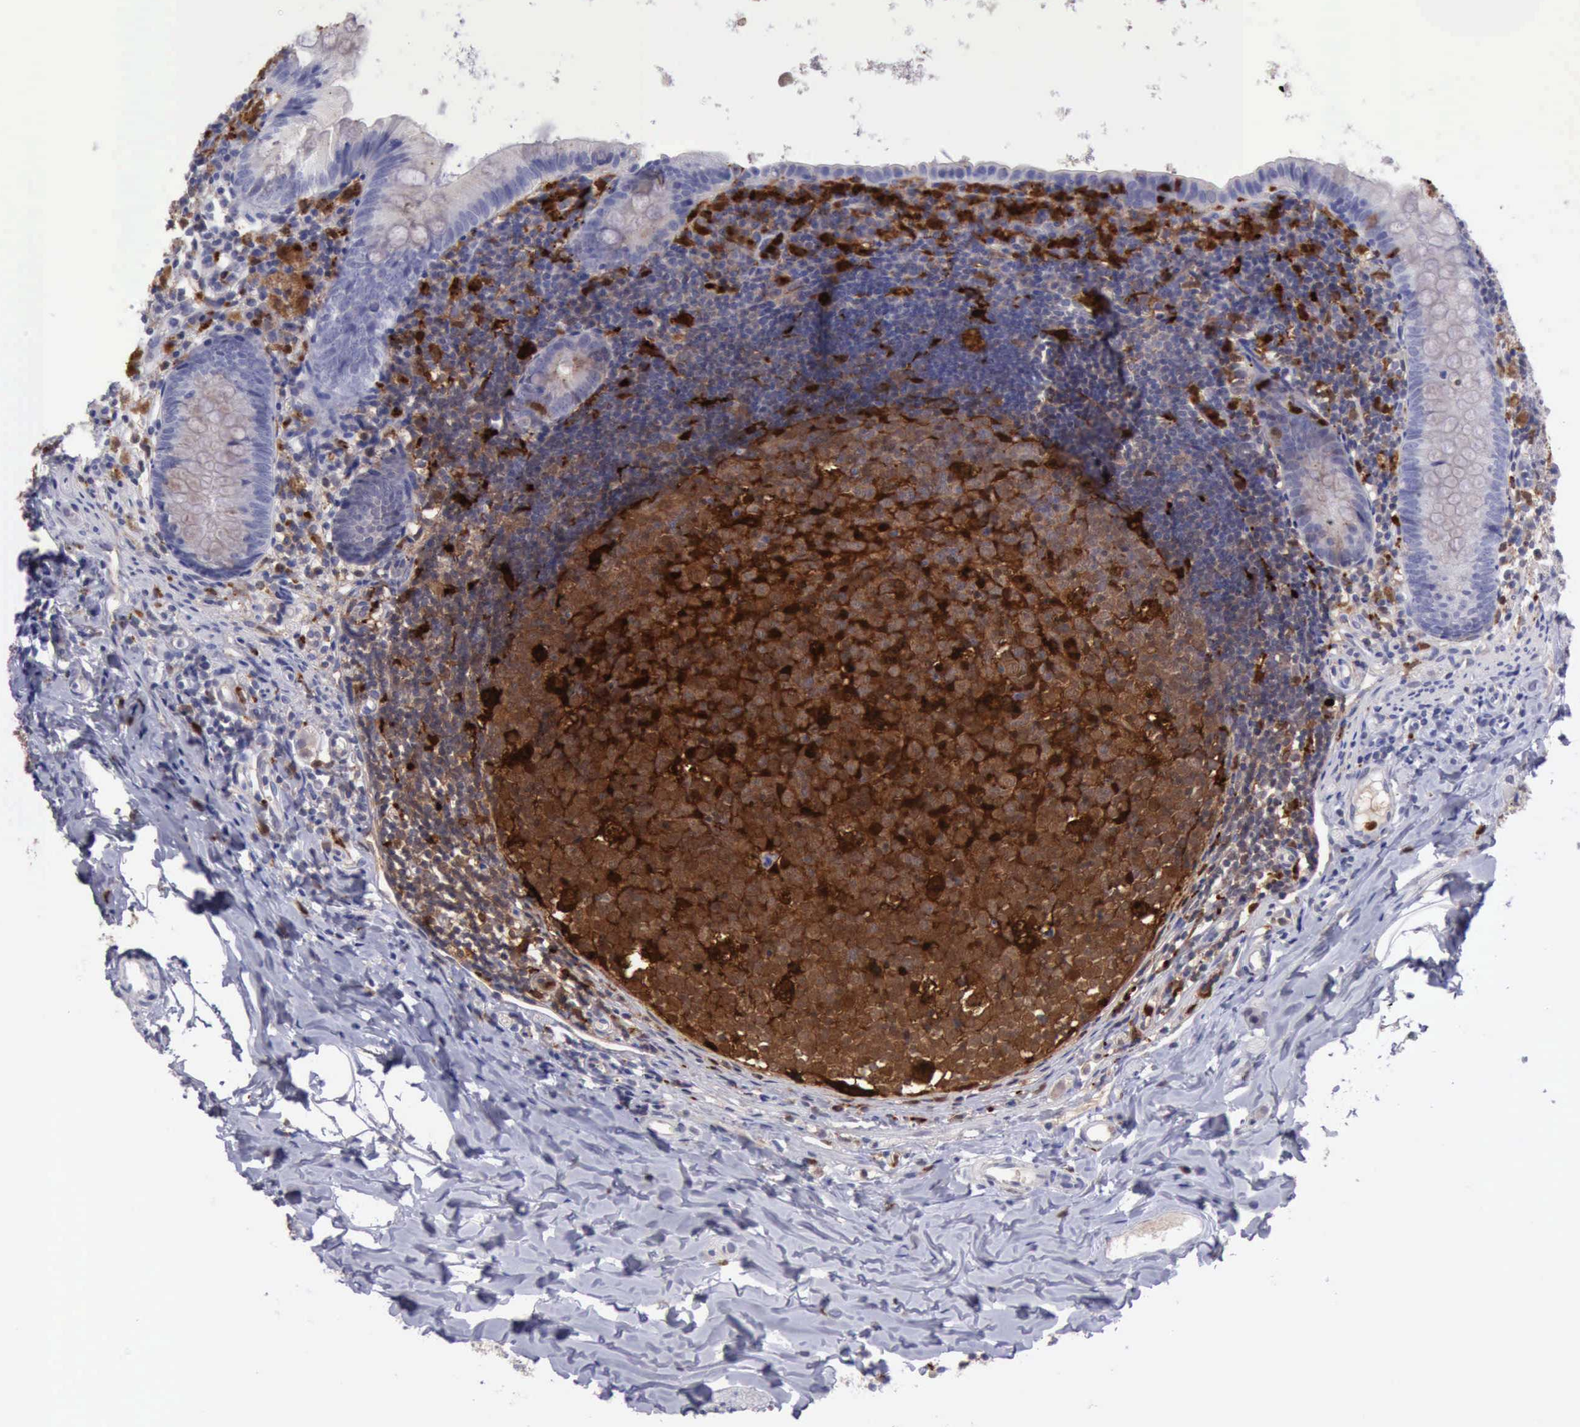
{"staining": {"intensity": "negative", "quantity": "none", "location": "none"}, "tissue": "appendix", "cell_type": "Glandular cells", "image_type": "normal", "snomed": [{"axis": "morphology", "description": "Normal tissue, NOS"}, {"axis": "topography", "description": "Appendix"}], "caption": "Immunohistochemical staining of normal human appendix demonstrates no significant expression in glandular cells. (Immunohistochemistry (ihc), brightfield microscopy, high magnification).", "gene": "CSTA", "patient": {"sex": "female", "age": 9}}